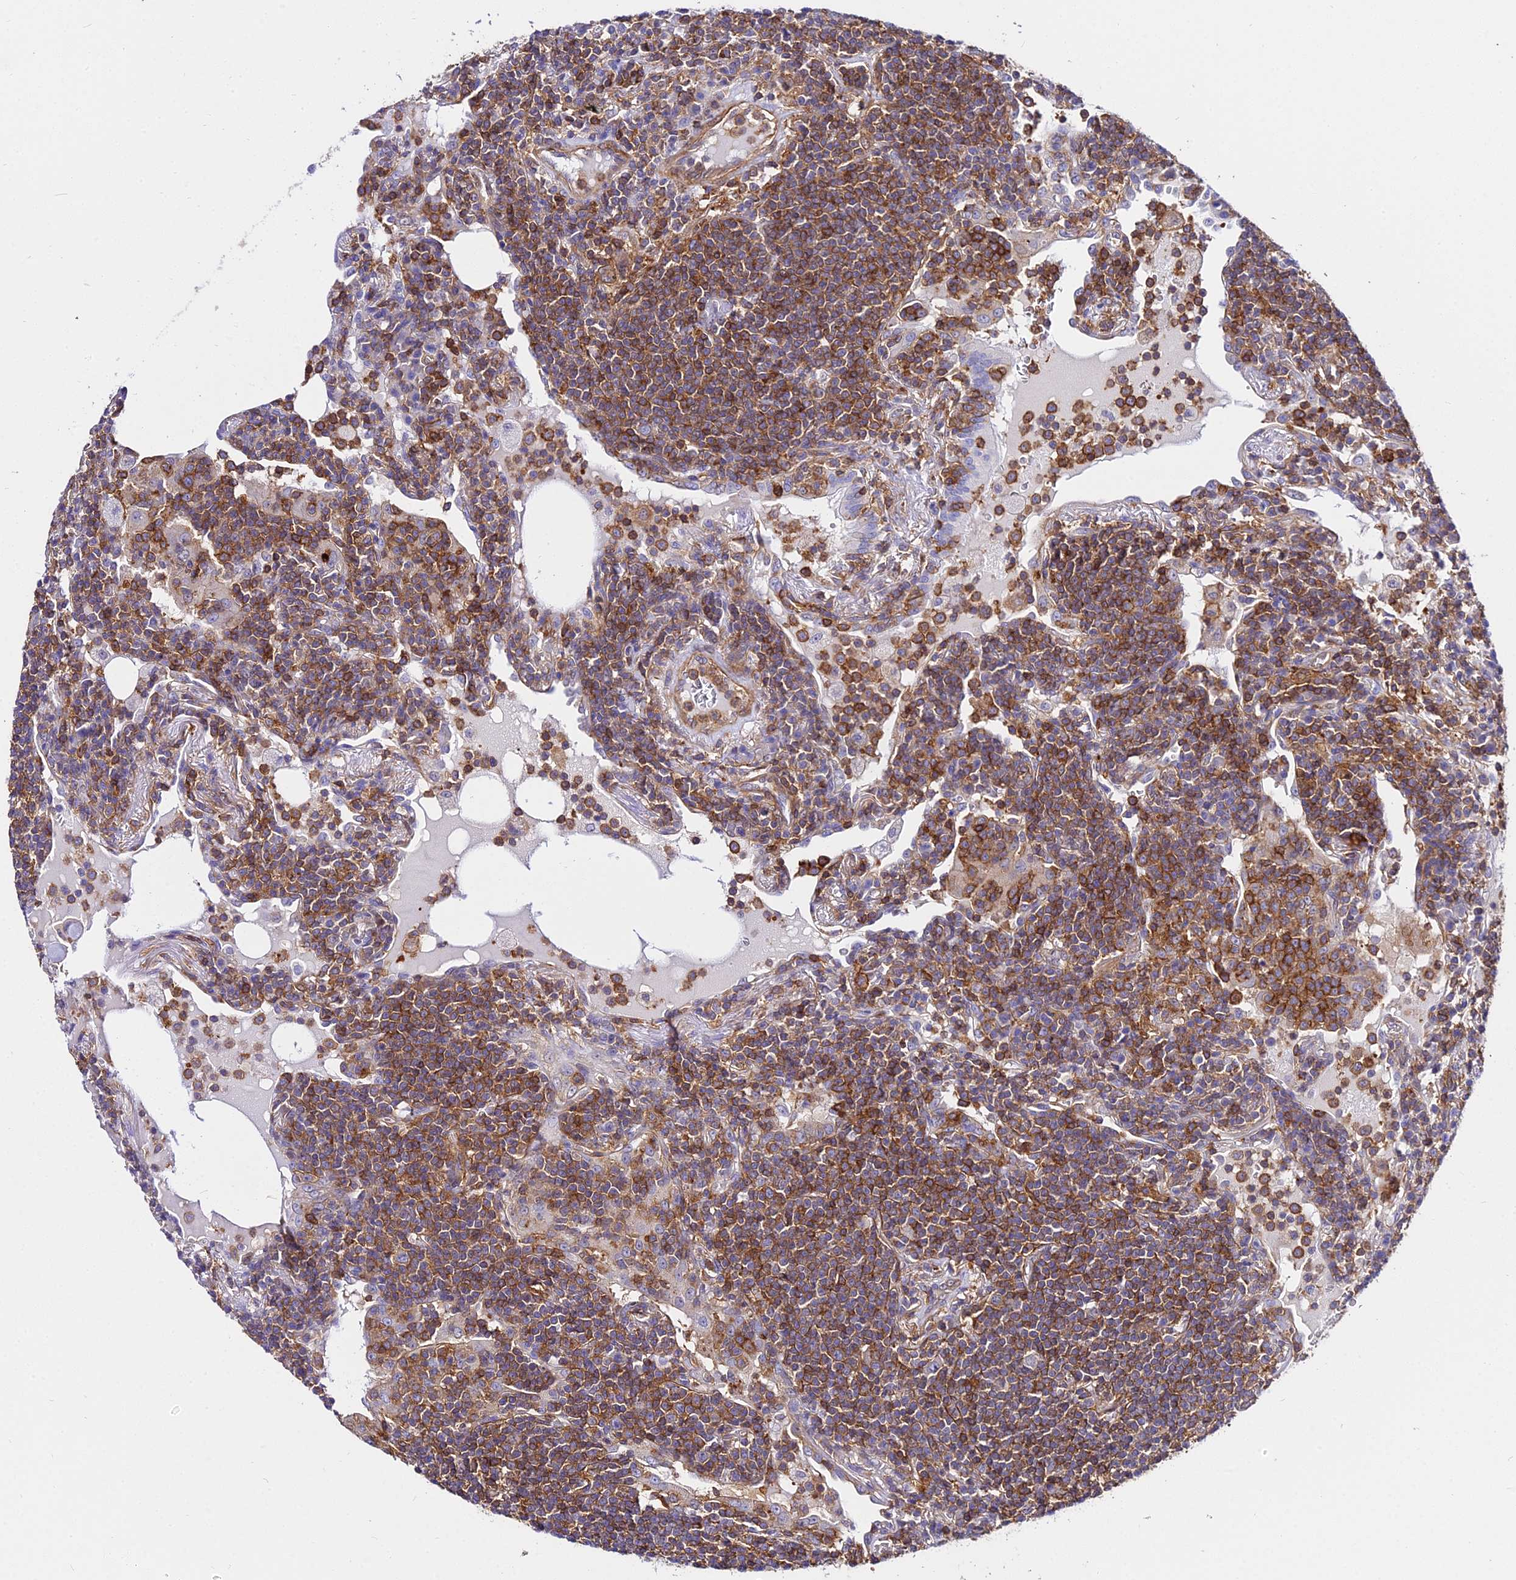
{"staining": {"intensity": "moderate", "quantity": ">75%", "location": "cytoplasmic/membranous"}, "tissue": "lymphoma", "cell_type": "Tumor cells", "image_type": "cancer", "snomed": [{"axis": "morphology", "description": "Malignant lymphoma, non-Hodgkin's type, Low grade"}, {"axis": "topography", "description": "Lung"}], "caption": "Lymphoma tissue displays moderate cytoplasmic/membranous expression in about >75% of tumor cells, visualized by immunohistochemistry. (DAB IHC with brightfield microscopy, high magnification).", "gene": "CSRP1", "patient": {"sex": "female", "age": 71}}